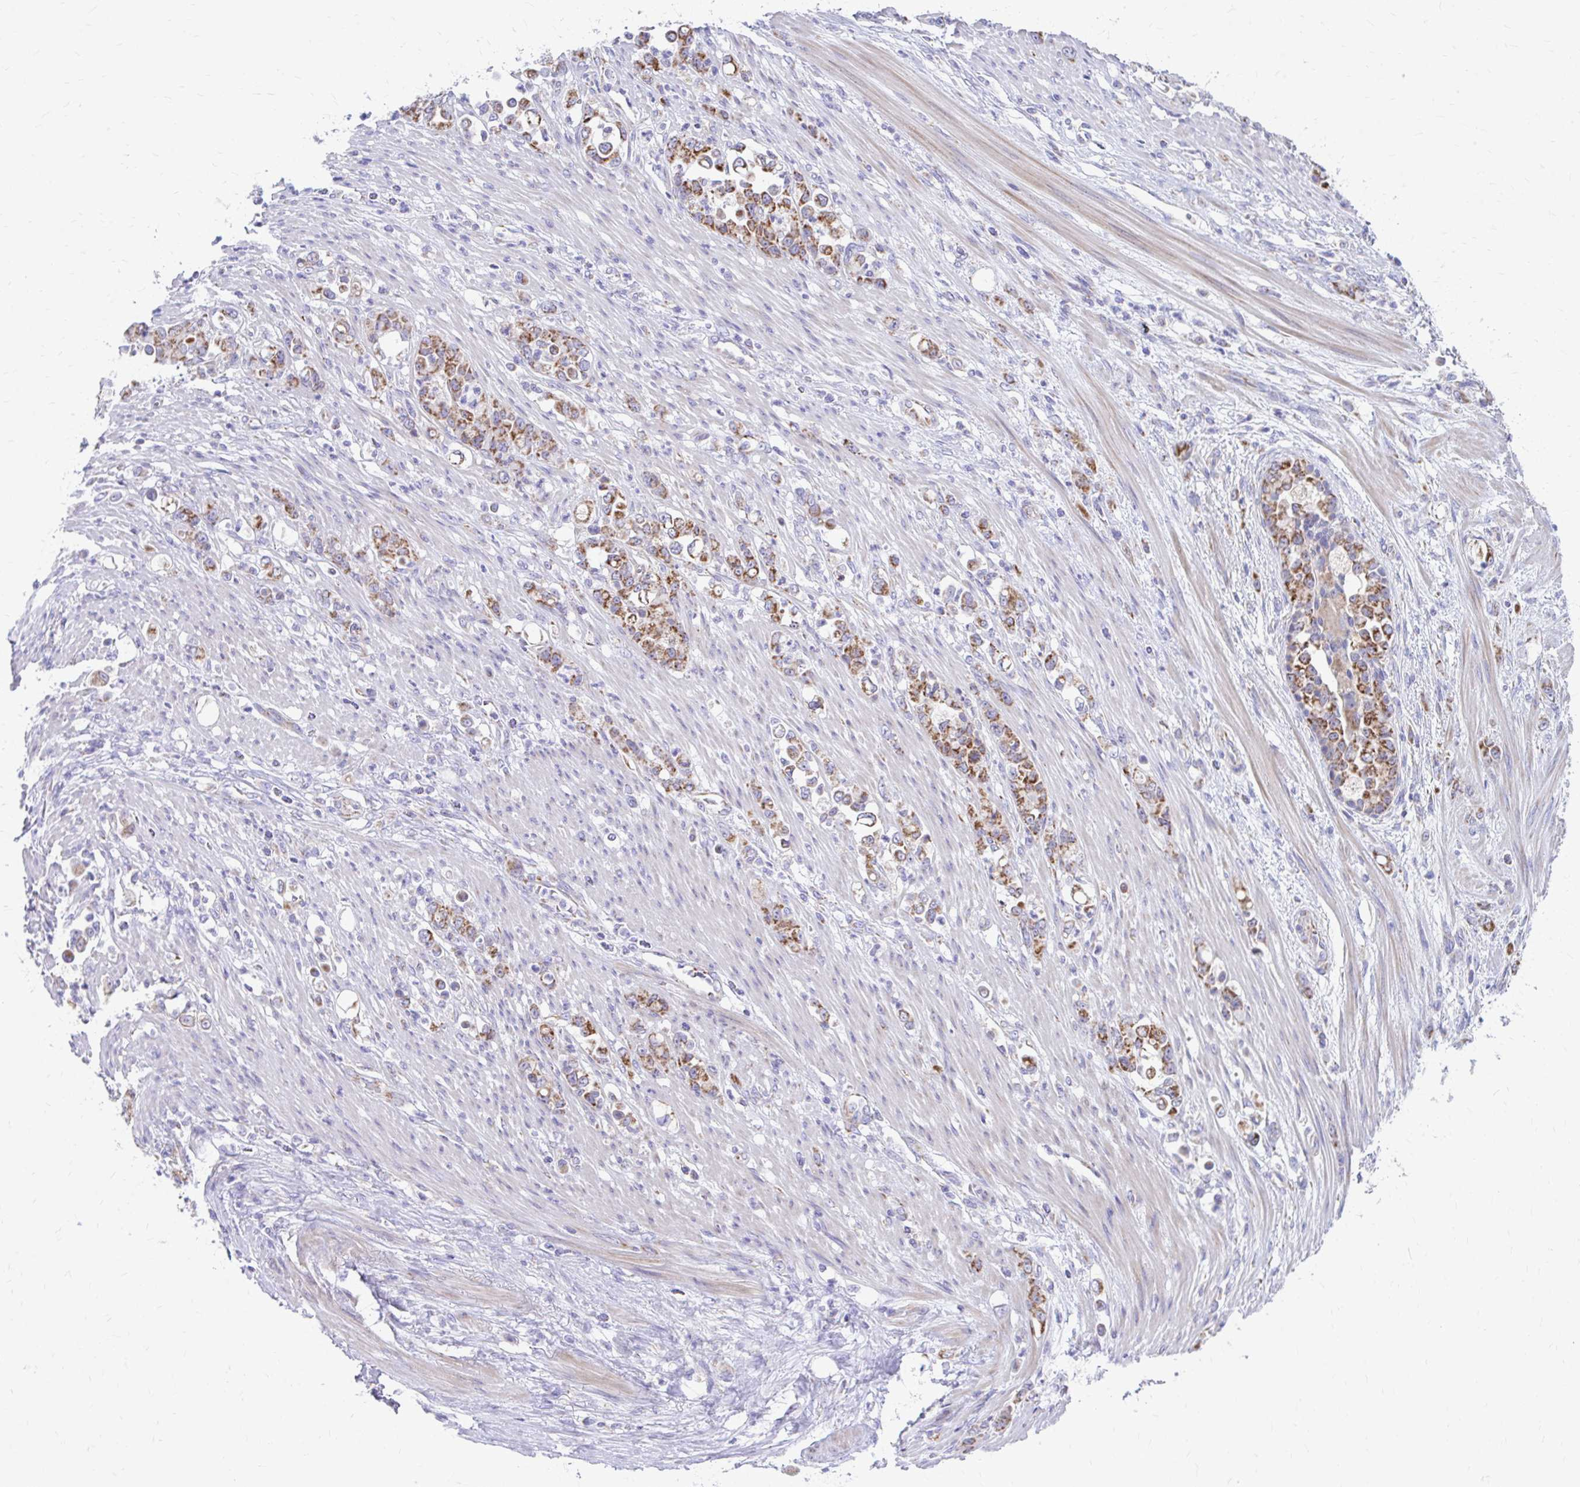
{"staining": {"intensity": "strong", "quantity": ">75%", "location": "cytoplasmic/membranous"}, "tissue": "stomach cancer", "cell_type": "Tumor cells", "image_type": "cancer", "snomed": [{"axis": "morphology", "description": "Normal tissue, NOS"}, {"axis": "morphology", "description": "Adenocarcinoma, NOS"}, {"axis": "topography", "description": "Stomach"}], "caption": "DAB immunohistochemical staining of stomach cancer (adenocarcinoma) reveals strong cytoplasmic/membranous protein positivity in approximately >75% of tumor cells.", "gene": "MRPL19", "patient": {"sex": "female", "age": 79}}